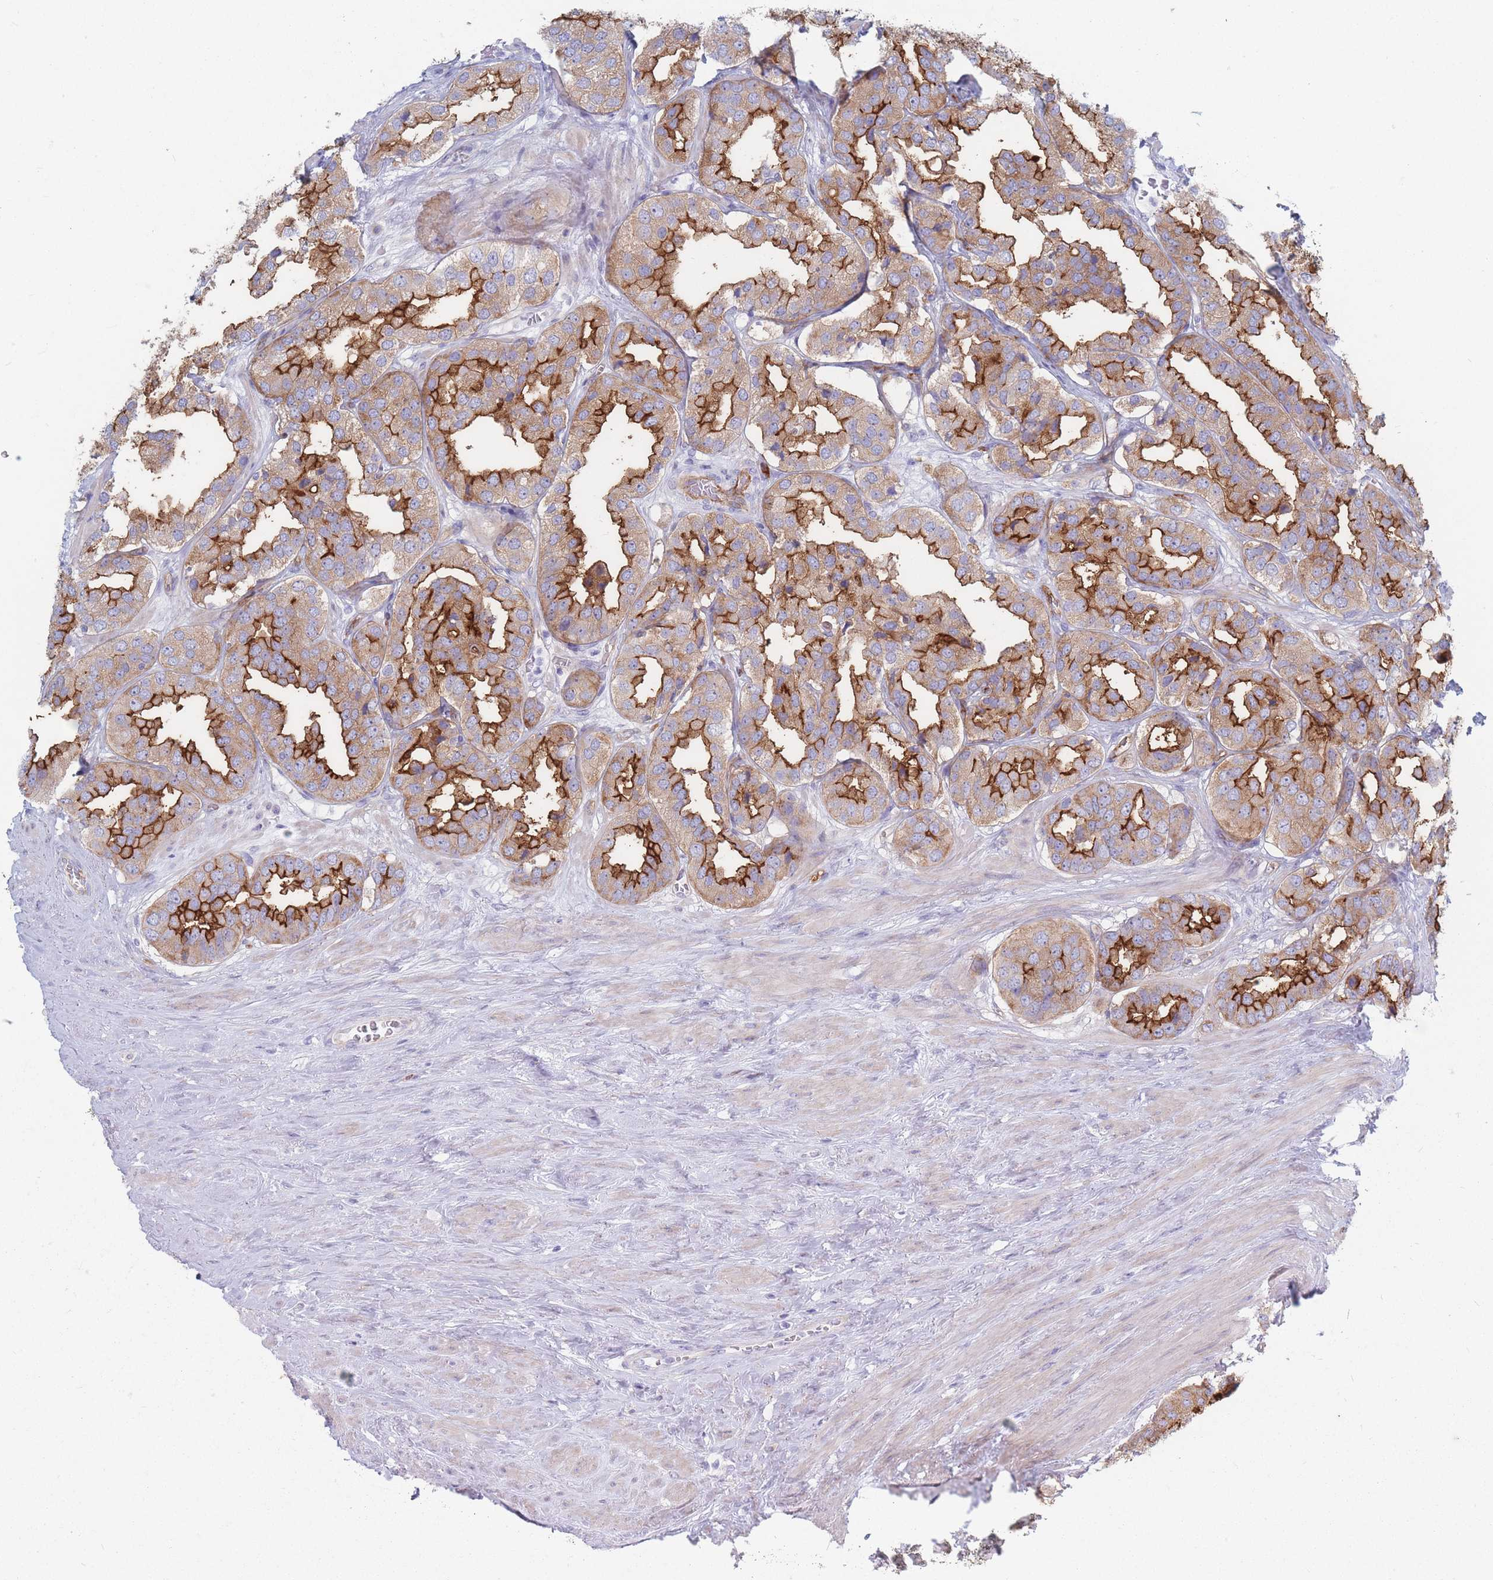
{"staining": {"intensity": "moderate", "quantity": ">75%", "location": "cytoplasmic/membranous"}, "tissue": "prostate cancer", "cell_type": "Tumor cells", "image_type": "cancer", "snomed": [{"axis": "morphology", "description": "Adenocarcinoma, High grade"}, {"axis": "topography", "description": "Prostate"}], "caption": "Prostate cancer (high-grade adenocarcinoma) stained with a protein marker exhibits moderate staining in tumor cells.", "gene": "PLPP1", "patient": {"sex": "male", "age": 63}}